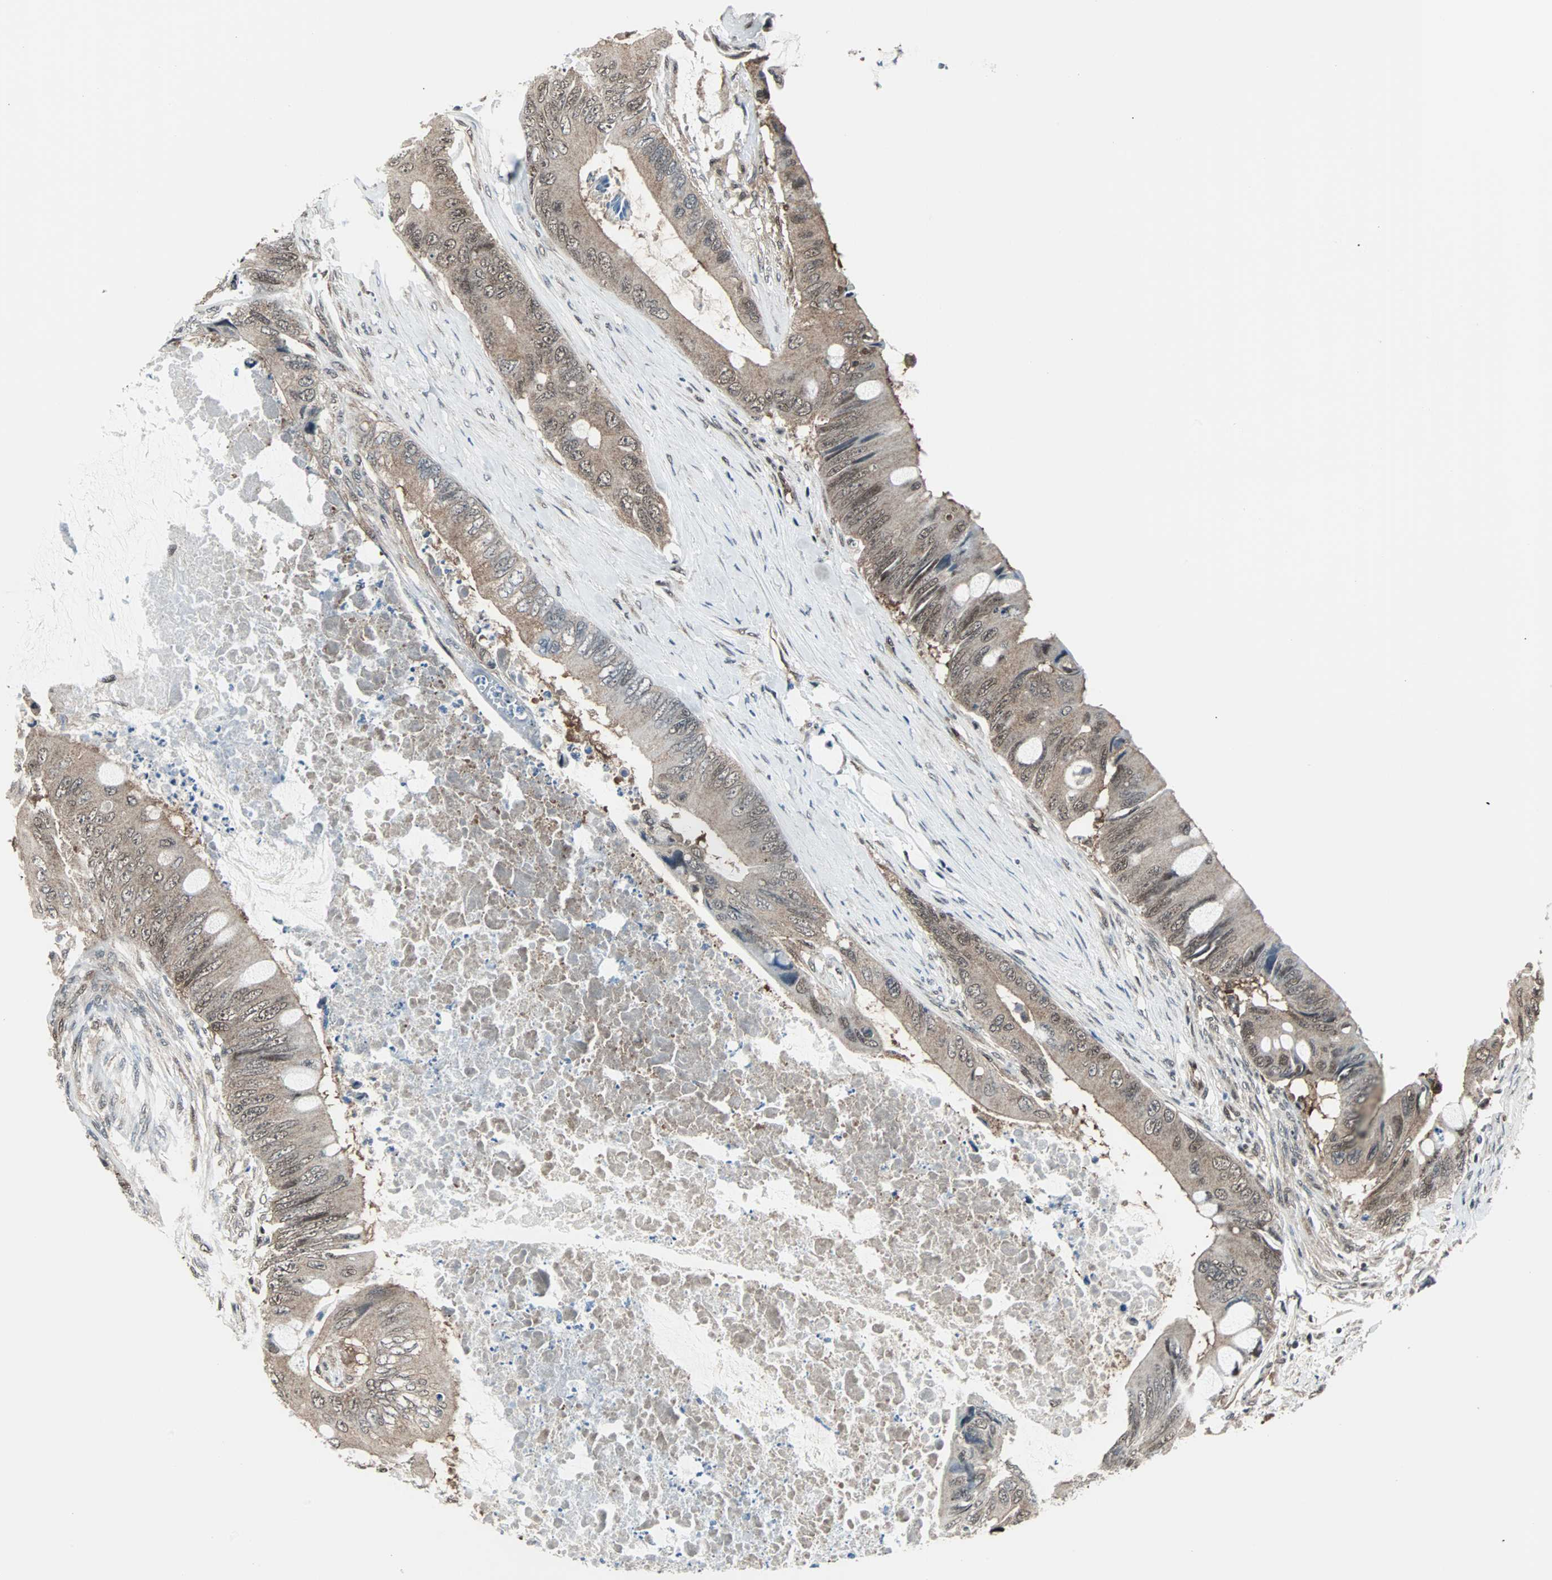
{"staining": {"intensity": "moderate", "quantity": ">75%", "location": "cytoplasmic/membranous"}, "tissue": "colorectal cancer", "cell_type": "Tumor cells", "image_type": "cancer", "snomed": [{"axis": "morphology", "description": "Adenocarcinoma, NOS"}, {"axis": "topography", "description": "Rectum"}], "caption": "Immunohistochemistry (IHC) histopathology image of colorectal adenocarcinoma stained for a protein (brown), which exhibits medium levels of moderate cytoplasmic/membranous positivity in approximately >75% of tumor cells.", "gene": "VCP", "patient": {"sex": "female", "age": 77}}